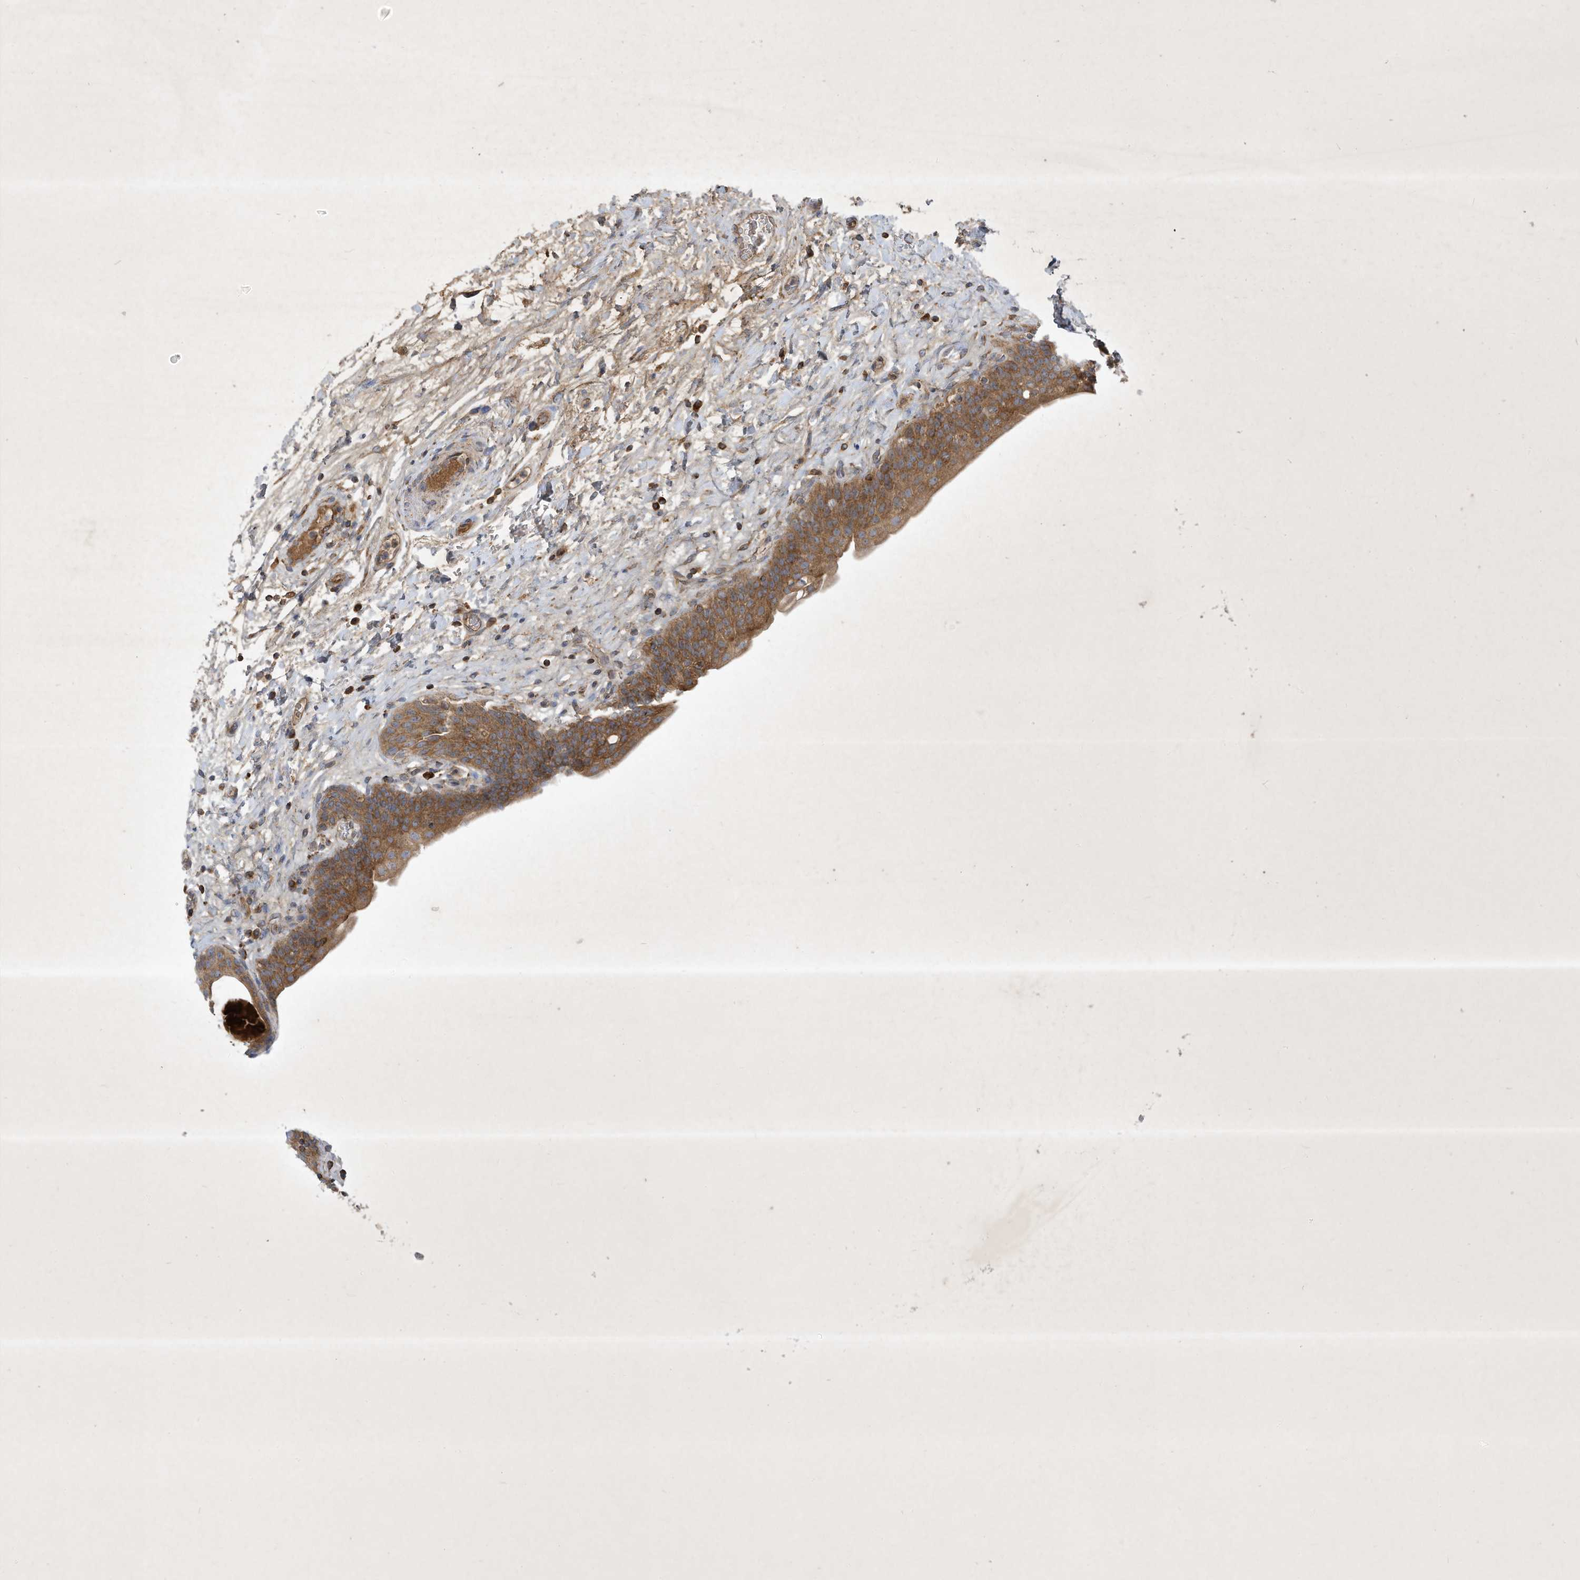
{"staining": {"intensity": "moderate", "quantity": ">75%", "location": "cytoplasmic/membranous"}, "tissue": "urinary bladder", "cell_type": "Urothelial cells", "image_type": "normal", "snomed": [{"axis": "morphology", "description": "Normal tissue, NOS"}, {"axis": "topography", "description": "Urinary bladder"}], "caption": "Protein positivity by immunohistochemistry reveals moderate cytoplasmic/membranous positivity in about >75% of urothelial cells in unremarkable urinary bladder.", "gene": "SYNJ2", "patient": {"sex": "male", "age": 83}}